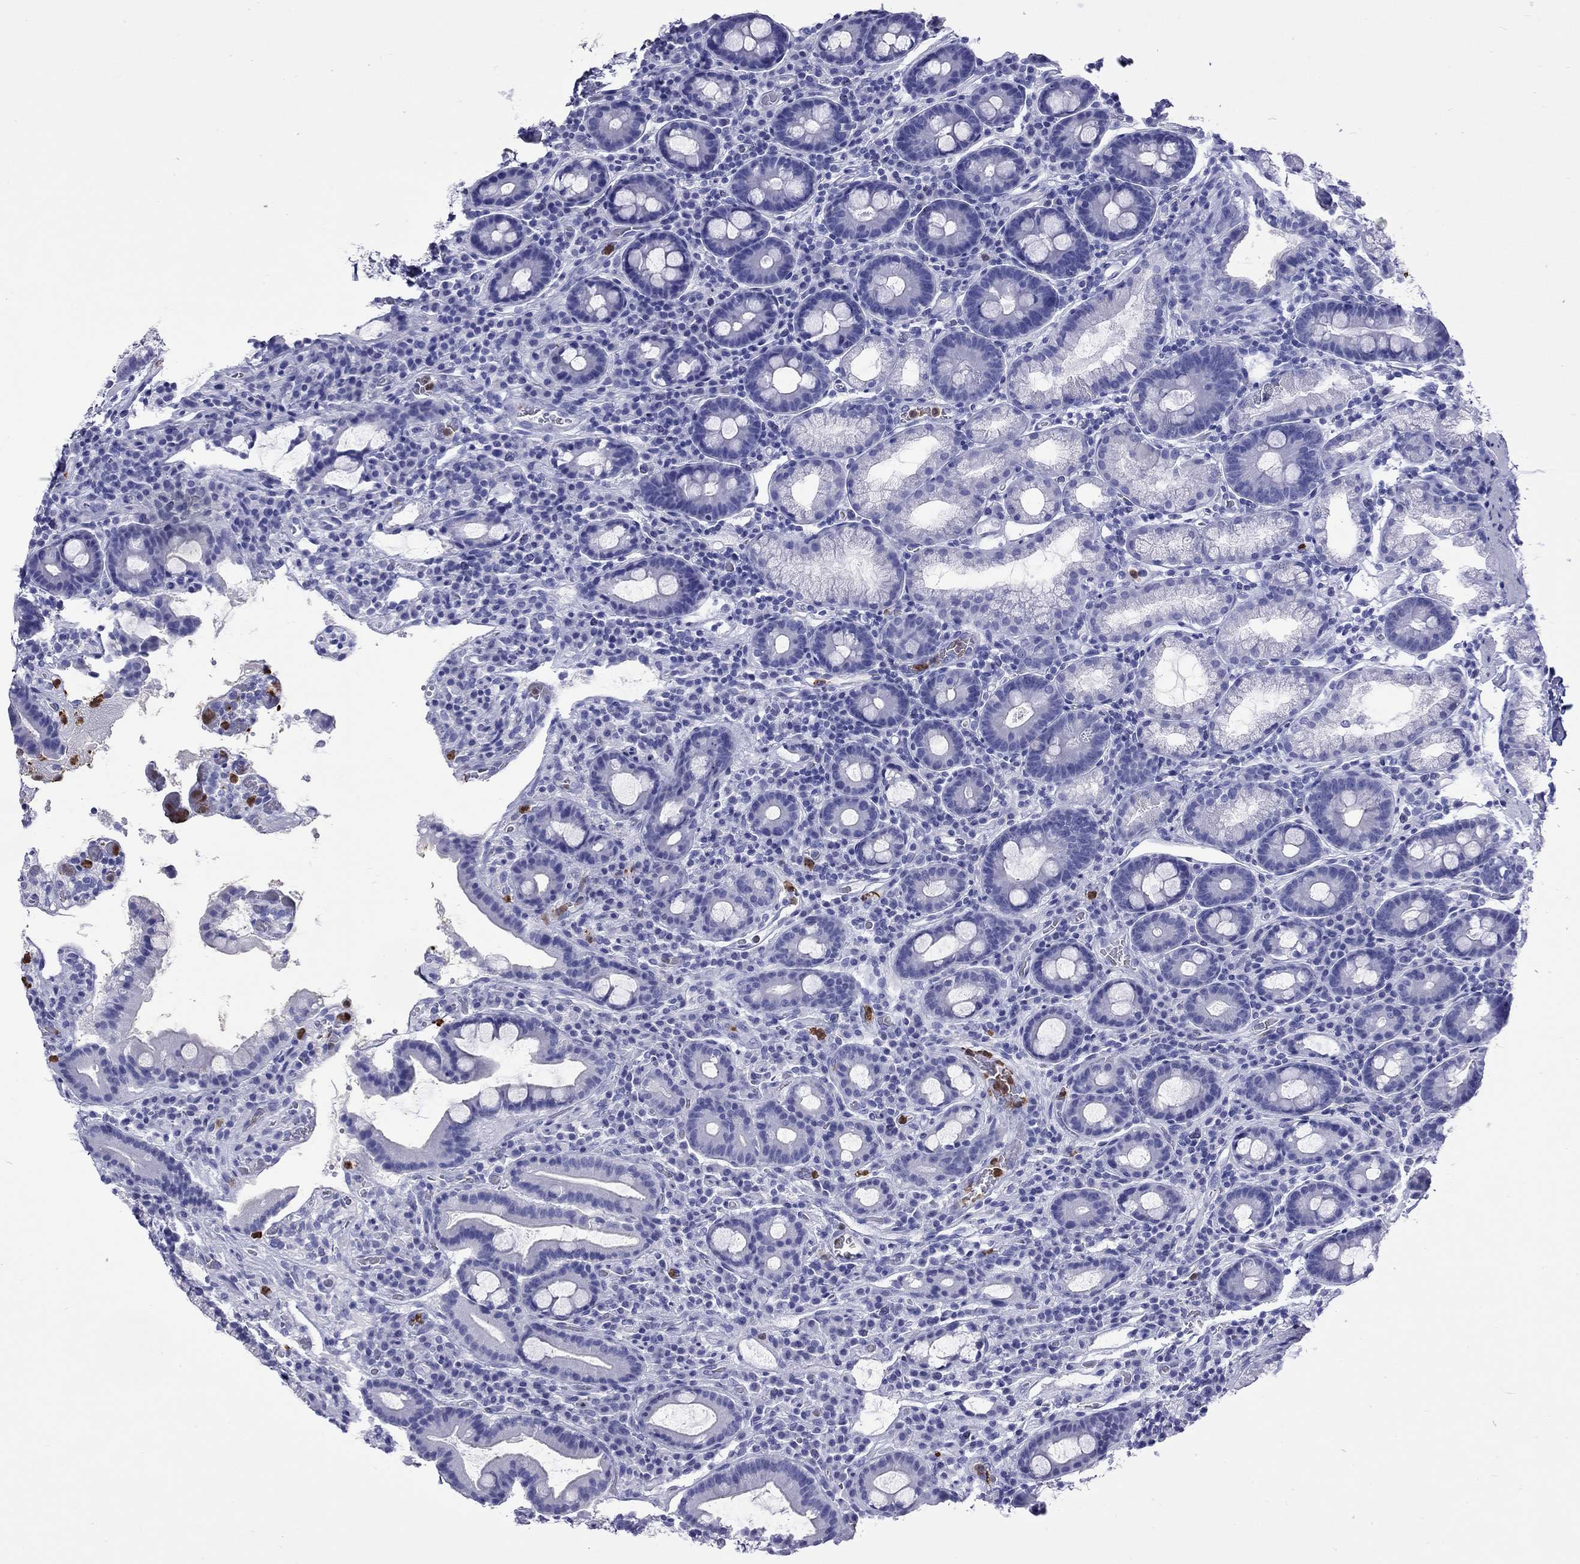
{"staining": {"intensity": "negative", "quantity": "none", "location": "none"}, "tissue": "duodenum", "cell_type": "Glandular cells", "image_type": "normal", "snomed": [{"axis": "morphology", "description": "Normal tissue, NOS"}, {"axis": "topography", "description": "Duodenum"}], "caption": "Immunohistochemistry (IHC) micrograph of unremarkable duodenum: duodenum stained with DAB (3,3'-diaminobenzidine) reveals no significant protein positivity in glandular cells.", "gene": "SLAMF1", "patient": {"sex": "male", "age": 59}}